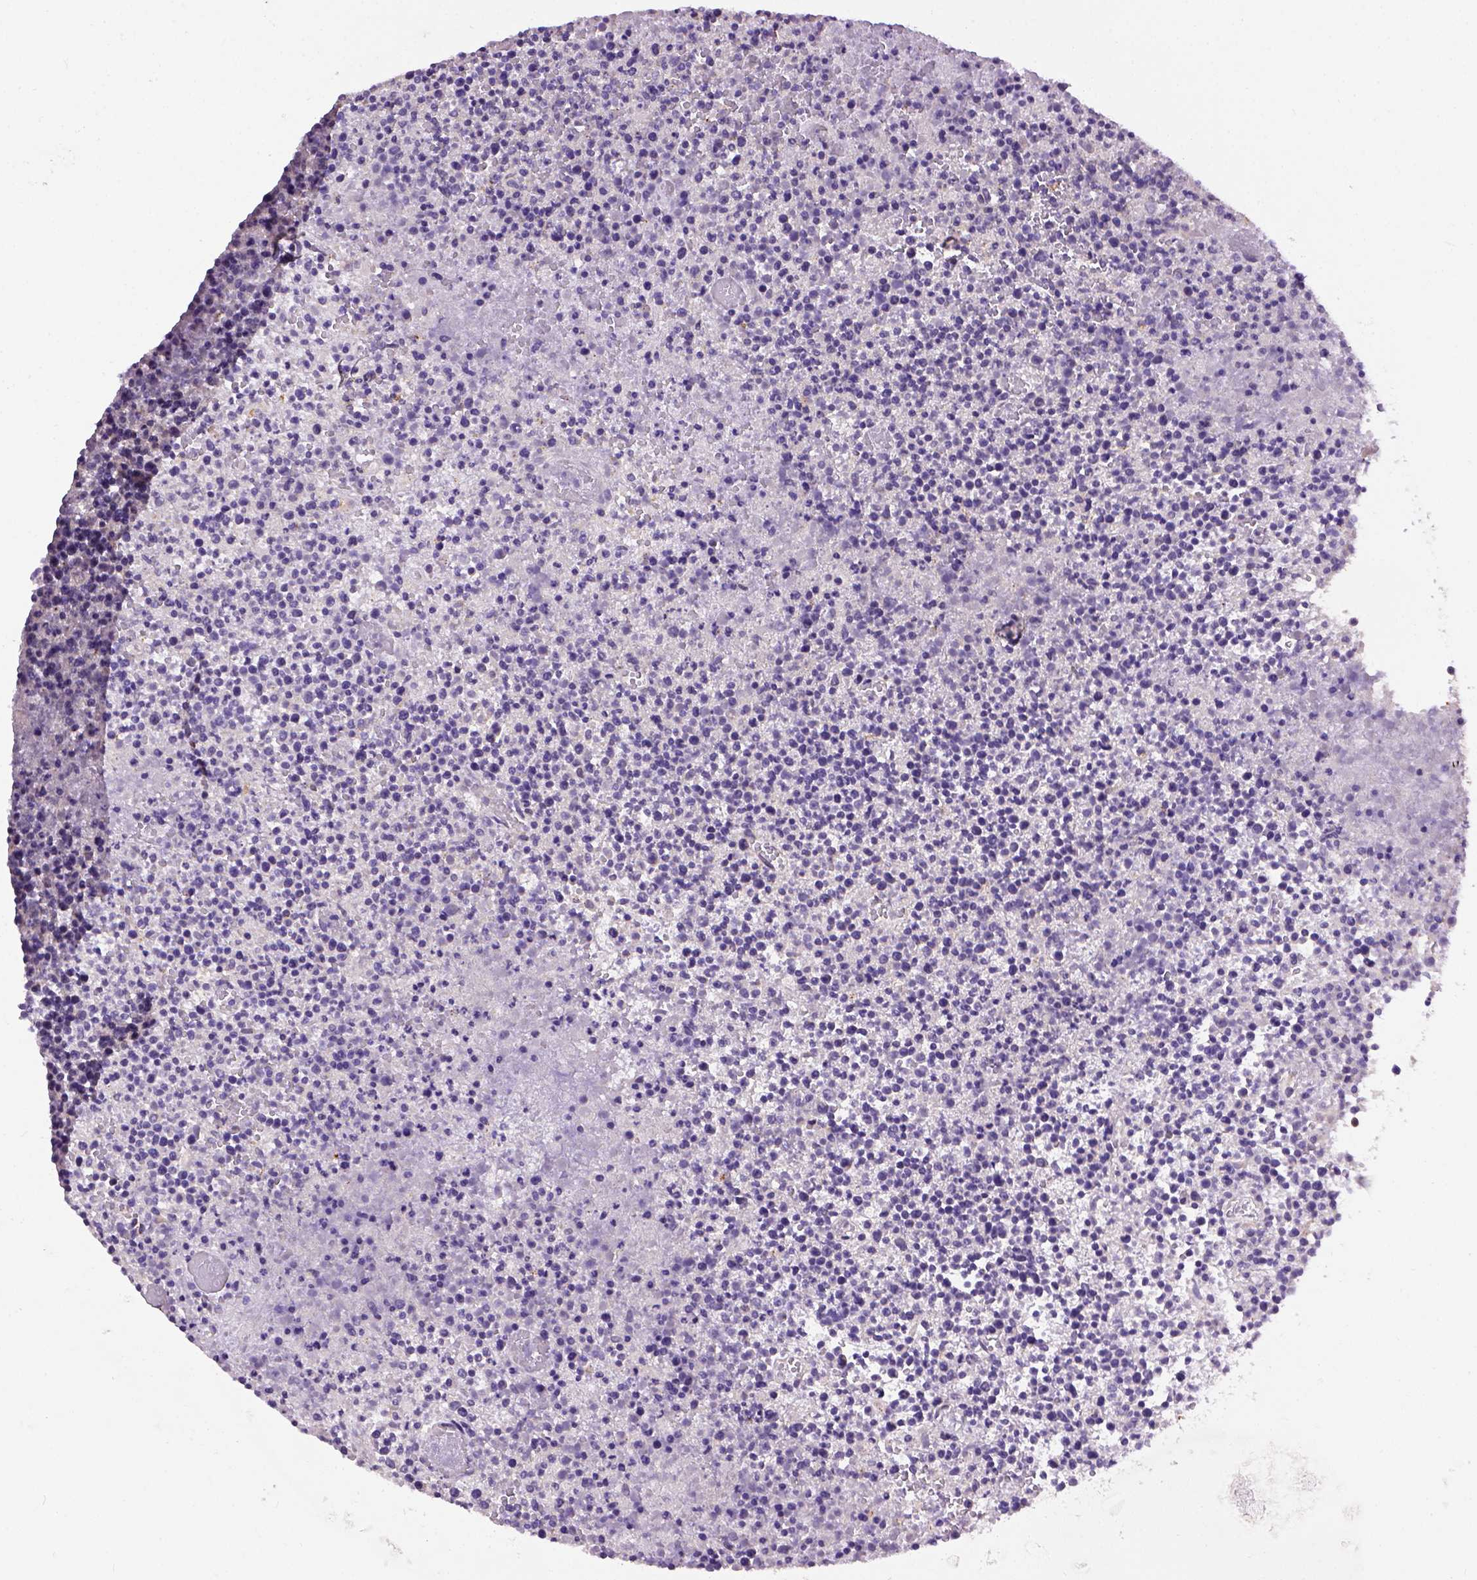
{"staining": {"intensity": "negative", "quantity": "none", "location": "none"}, "tissue": "lymphoma", "cell_type": "Tumor cells", "image_type": "cancer", "snomed": [{"axis": "morphology", "description": "Malignant lymphoma, non-Hodgkin's type, High grade"}, {"axis": "topography", "description": "Lymph node"}], "caption": "Tumor cells are negative for protein expression in human lymphoma.", "gene": "KAZN", "patient": {"sex": "male", "age": 13}}